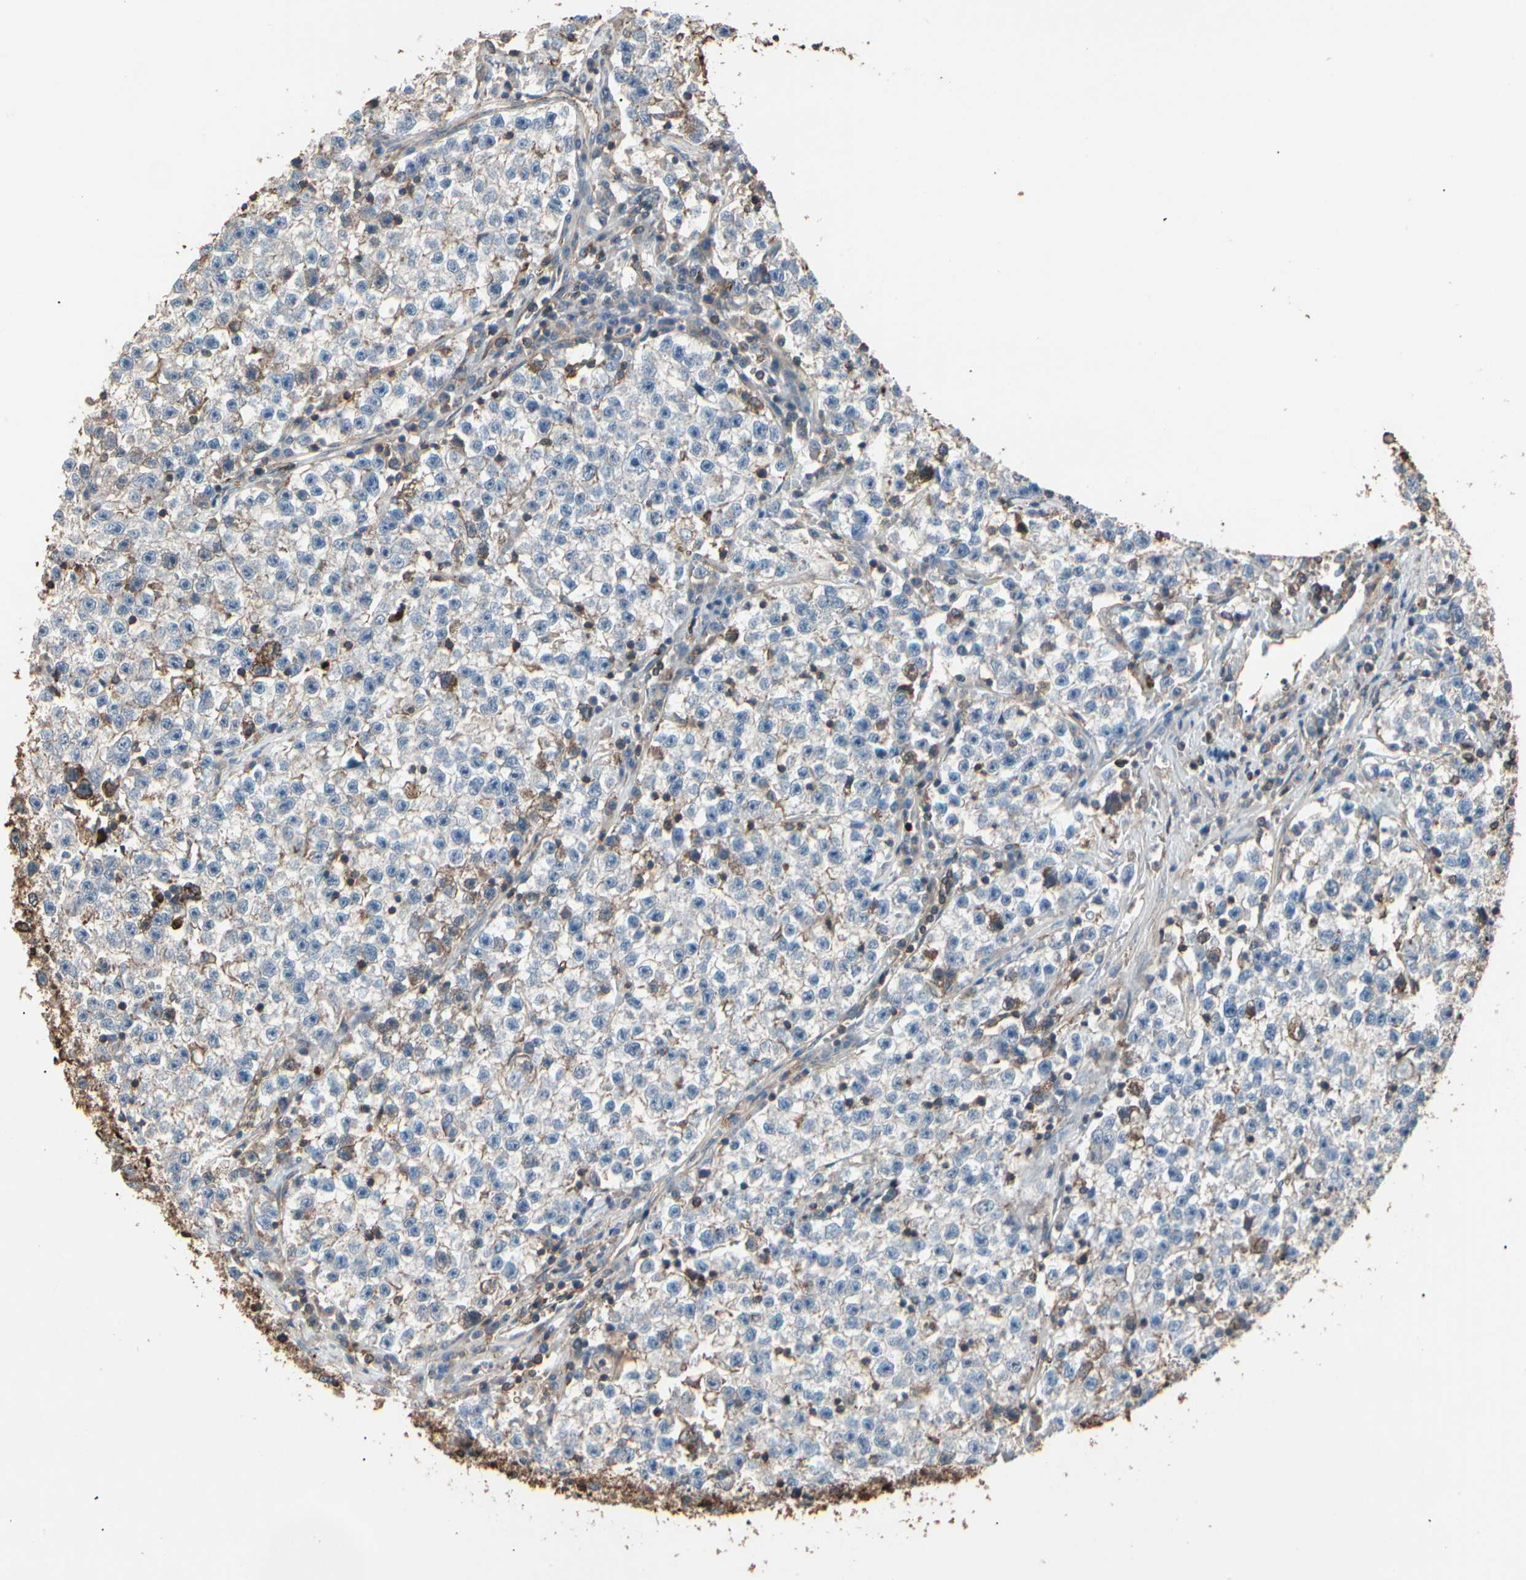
{"staining": {"intensity": "negative", "quantity": "none", "location": "none"}, "tissue": "testis cancer", "cell_type": "Tumor cells", "image_type": "cancer", "snomed": [{"axis": "morphology", "description": "Seminoma, NOS"}, {"axis": "topography", "description": "Testis"}], "caption": "High magnification brightfield microscopy of testis cancer stained with DAB (brown) and counterstained with hematoxylin (blue): tumor cells show no significant staining. (Brightfield microscopy of DAB immunohistochemistry at high magnification).", "gene": "MAPK13", "patient": {"sex": "male", "age": 22}}